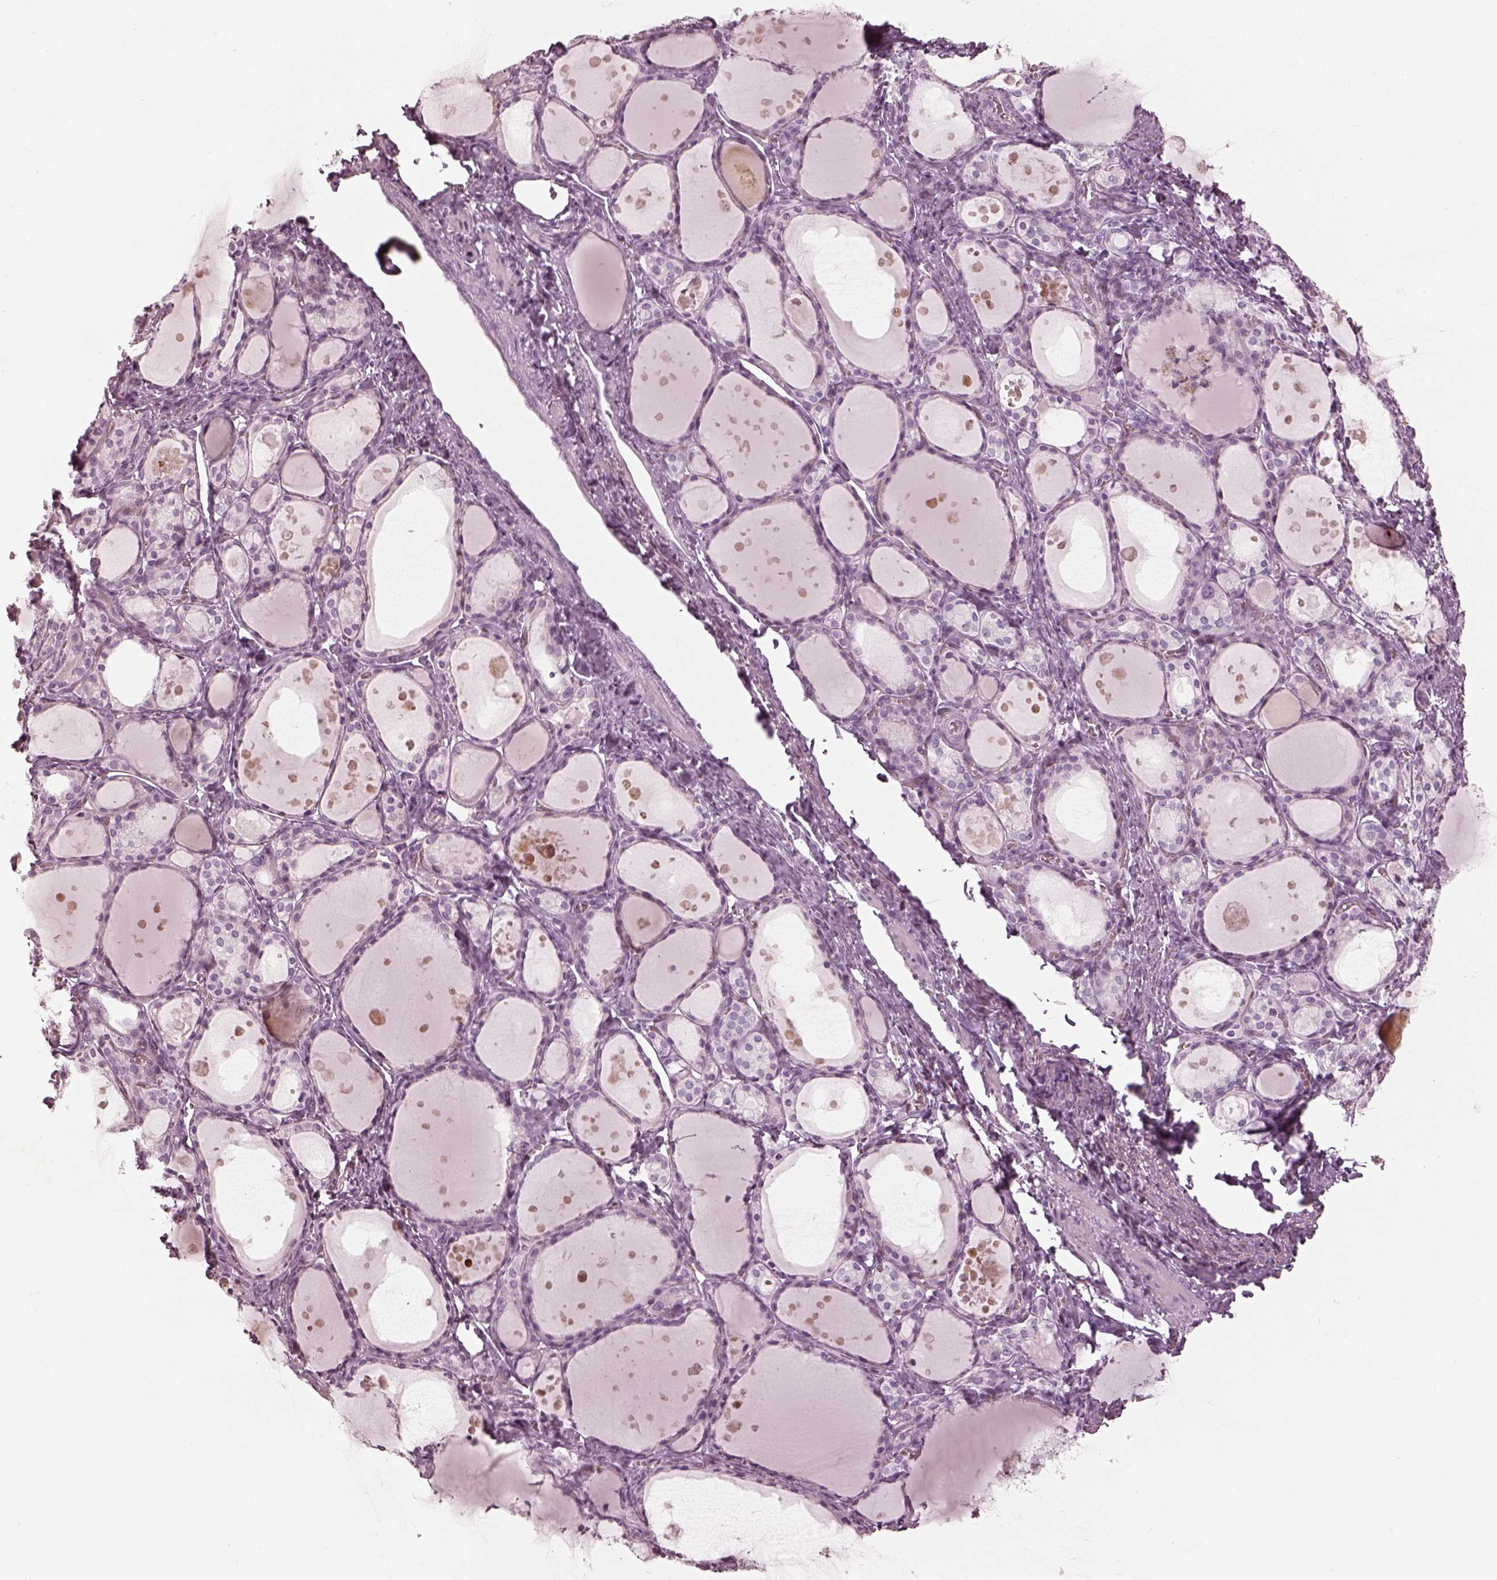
{"staining": {"intensity": "negative", "quantity": "none", "location": "none"}, "tissue": "thyroid gland", "cell_type": "Glandular cells", "image_type": "normal", "snomed": [{"axis": "morphology", "description": "Normal tissue, NOS"}, {"axis": "topography", "description": "Thyroid gland"}], "caption": "High power microscopy histopathology image of an immunohistochemistry micrograph of benign thyroid gland, revealing no significant positivity in glandular cells.", "gene": "ENSG00000289258", "patient": {"sex": "male", "age": 68}}